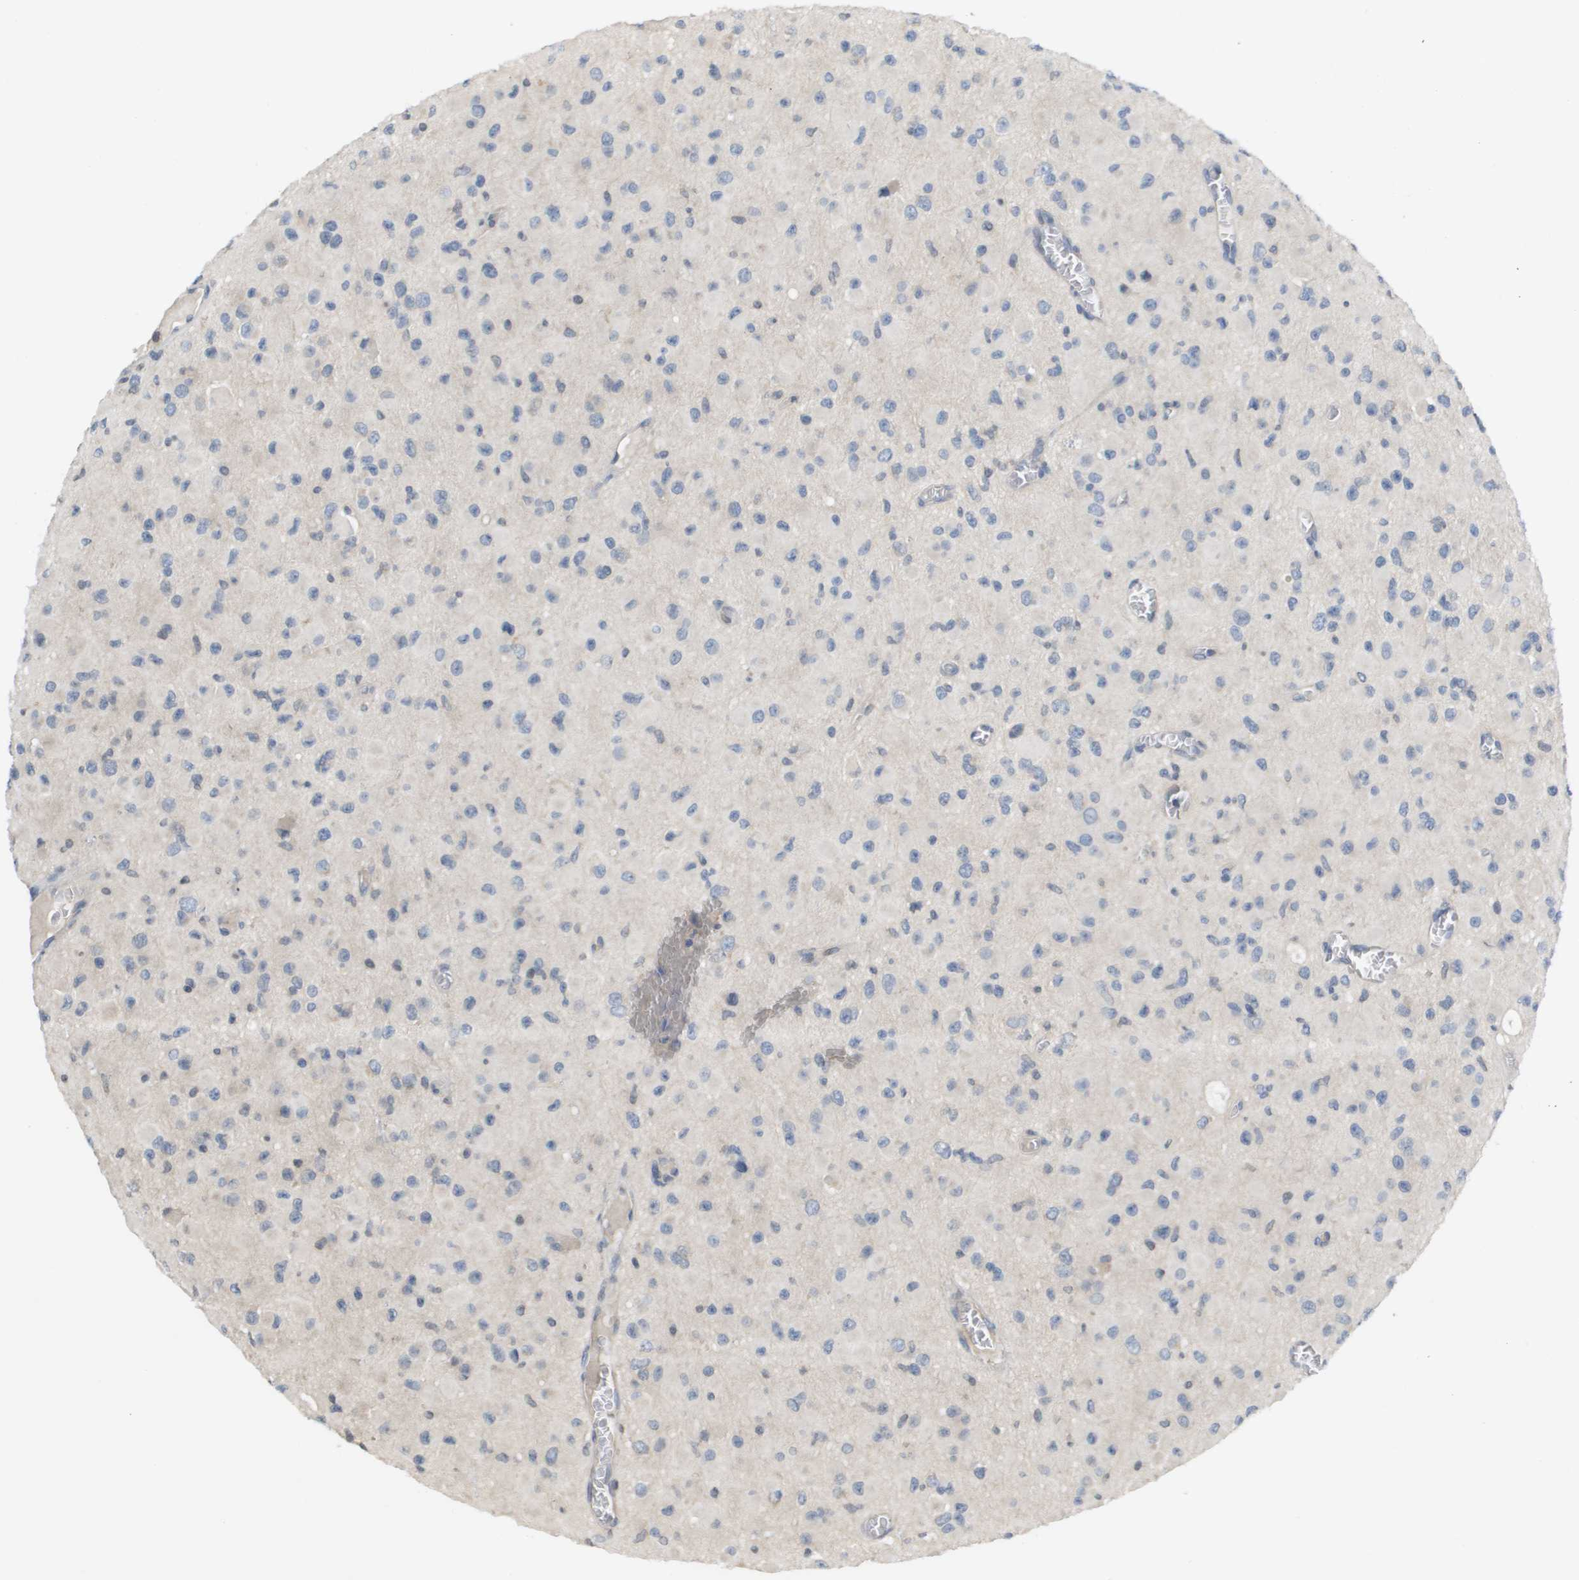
{"staining": {"intensity": "negative", "quantity": "none", "location": "none"}, "tissue": "glioma", "cell_type": "Tumor cells", "image_type": "cancer", "snomed": [{"axis": "morphology", "description": "Glioma, malignant, Low grade"}, {"axis": "topography", "description": "Brain"}], "caption": "The IHC photomicrograph has no significant expression in tumor cells of malignant low-grade glioma tissue.", "gene": "CAPN11", "patient": {"sex": "male", "age": 42}}